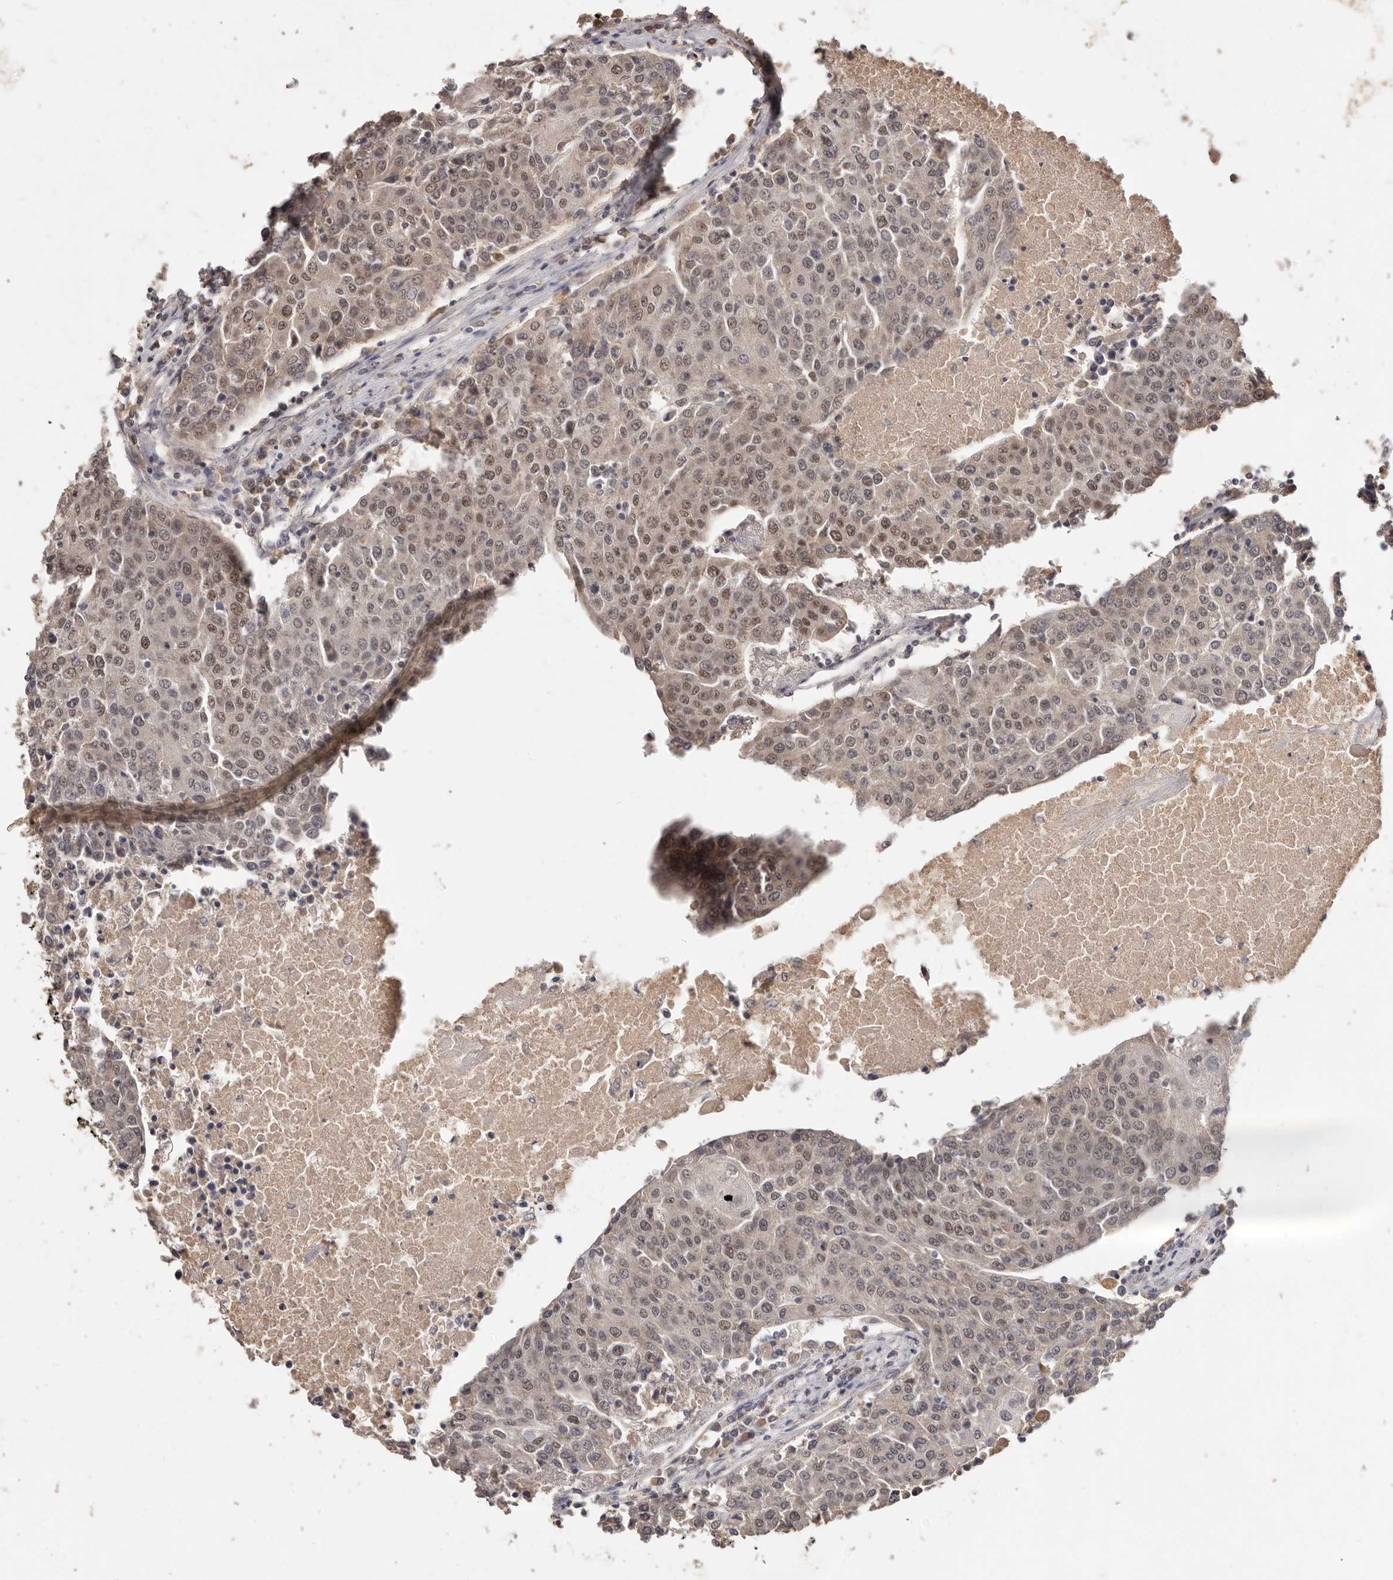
{"staining": {"intensity": "weak", "quantity": ">75%", "location": "nuclear"}, "tissue": "urothelial cancer", "cell_type": "Tumor cells", "image_type": "cancer", "snomed": [{"axis": "morphology", "description": "Urothelial carcinoma, High grade"}, {"axis": "topography", "description": "Urinary bladder"}], "caption": "Immunohistochemistry micrograph of neoplastic tissue: human urothelial cancer stained using IHC demonstrates low levels of weak protein expression localized specifically in the nuclear of tumor cells, appearing as a nuclear brown color.", "gene": "TSPAN13", "patient": {"sex": "female", "age": 85}}